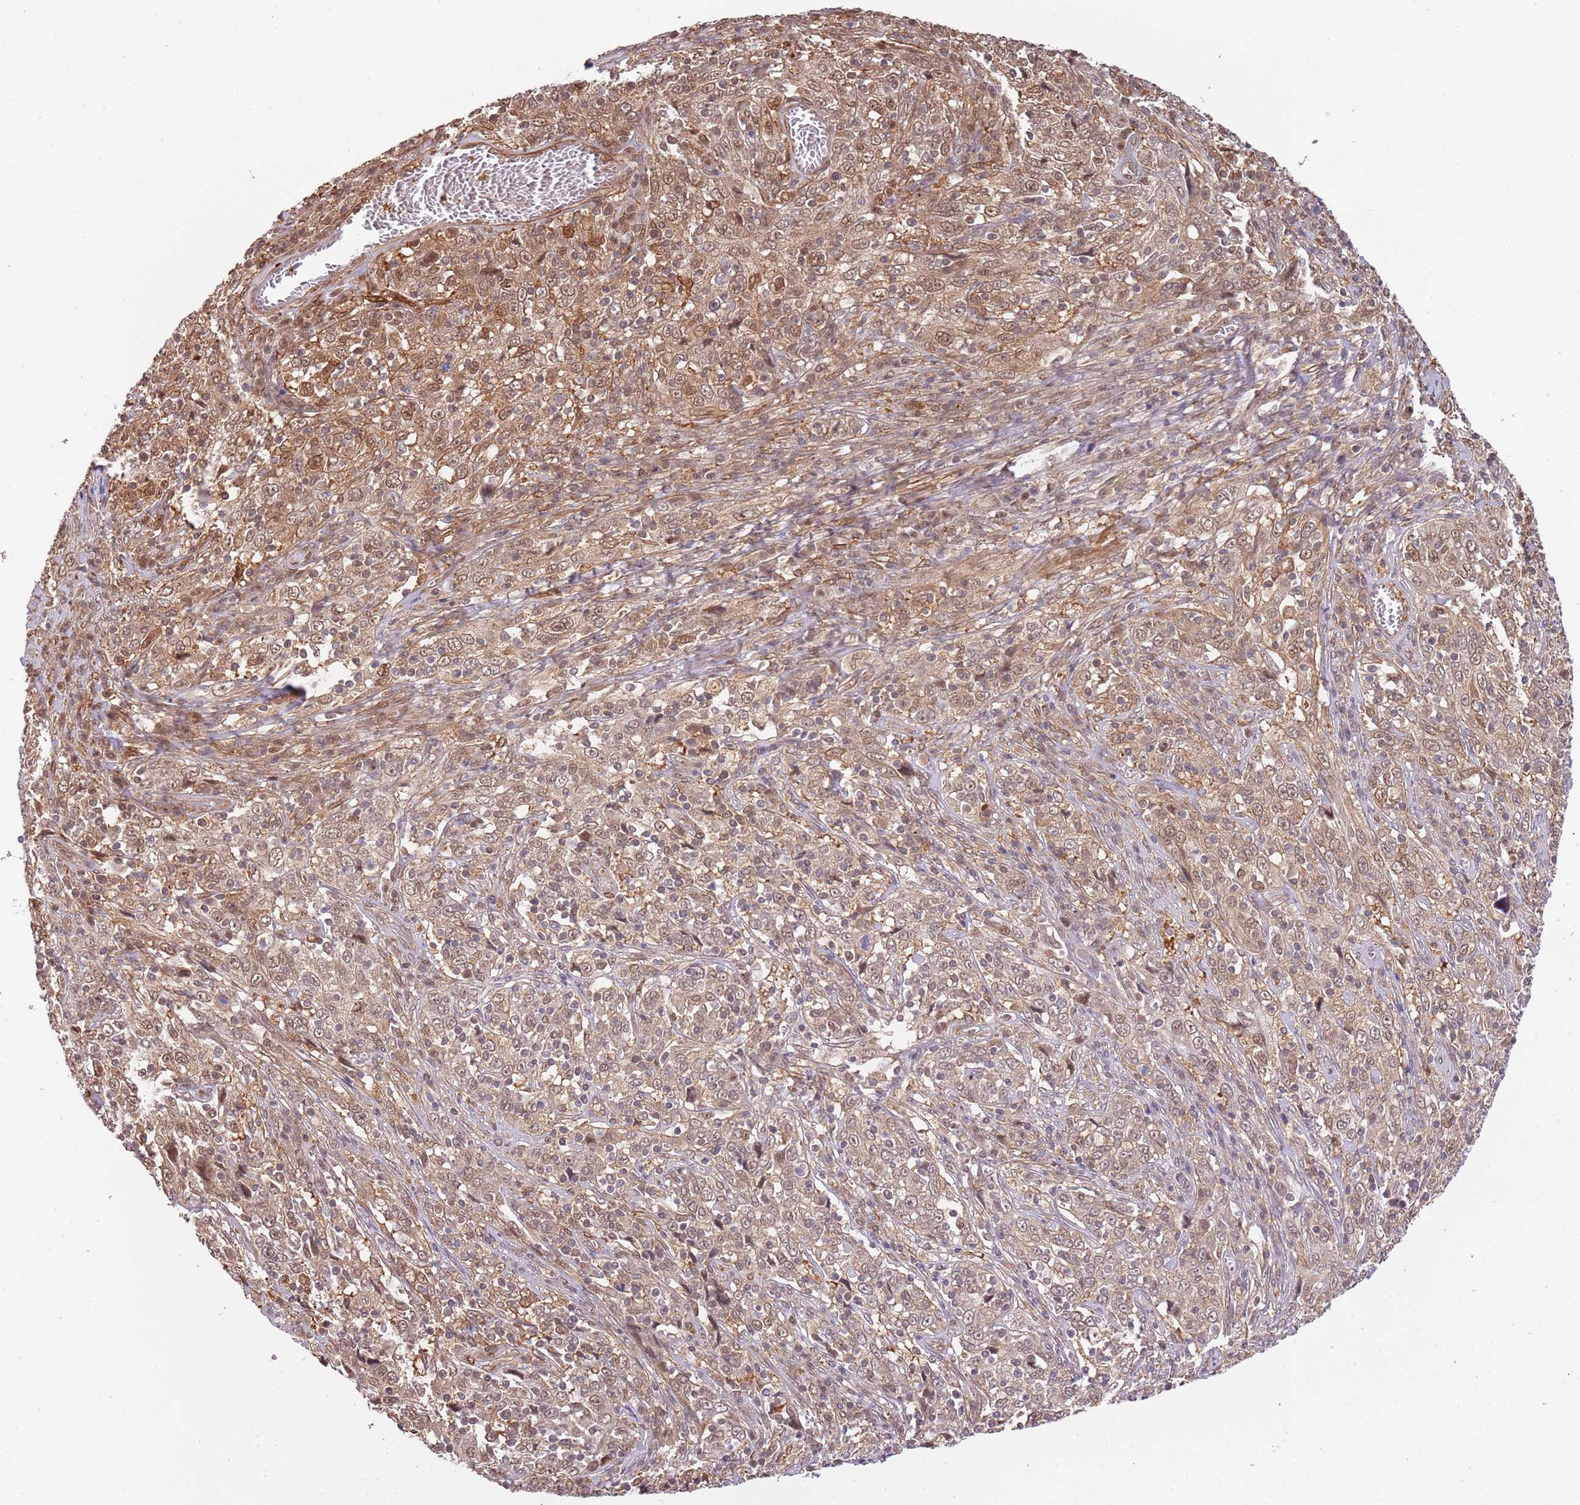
{"staining": {"intensity": "moderate", "quantity": ">75%", "location": "cytoplasmic/membranous,nuclear"}, "tissue": "cervical cancer", "cell_type": "Tumor cells", "image_type": "cancer", "snomed": [{"axis": "morphology", "description": "Squamous cell carcinoma, NOS"}, {"axis": "topography", "description": "Cervix"}], "caption": "Brown immunohistochemical staining in cervical cancer (squamous cell carcinoma) exhibits moderate cytoplasmic/membranous and nuclear positivity in approximately >75% of tumor cells. Immunohistochemistry (ihc) stains the protein of interest in brown and the nuclei are stained blue.", "gene": "PLSCR5", "patient": {"sex": "female", "age": 46}}